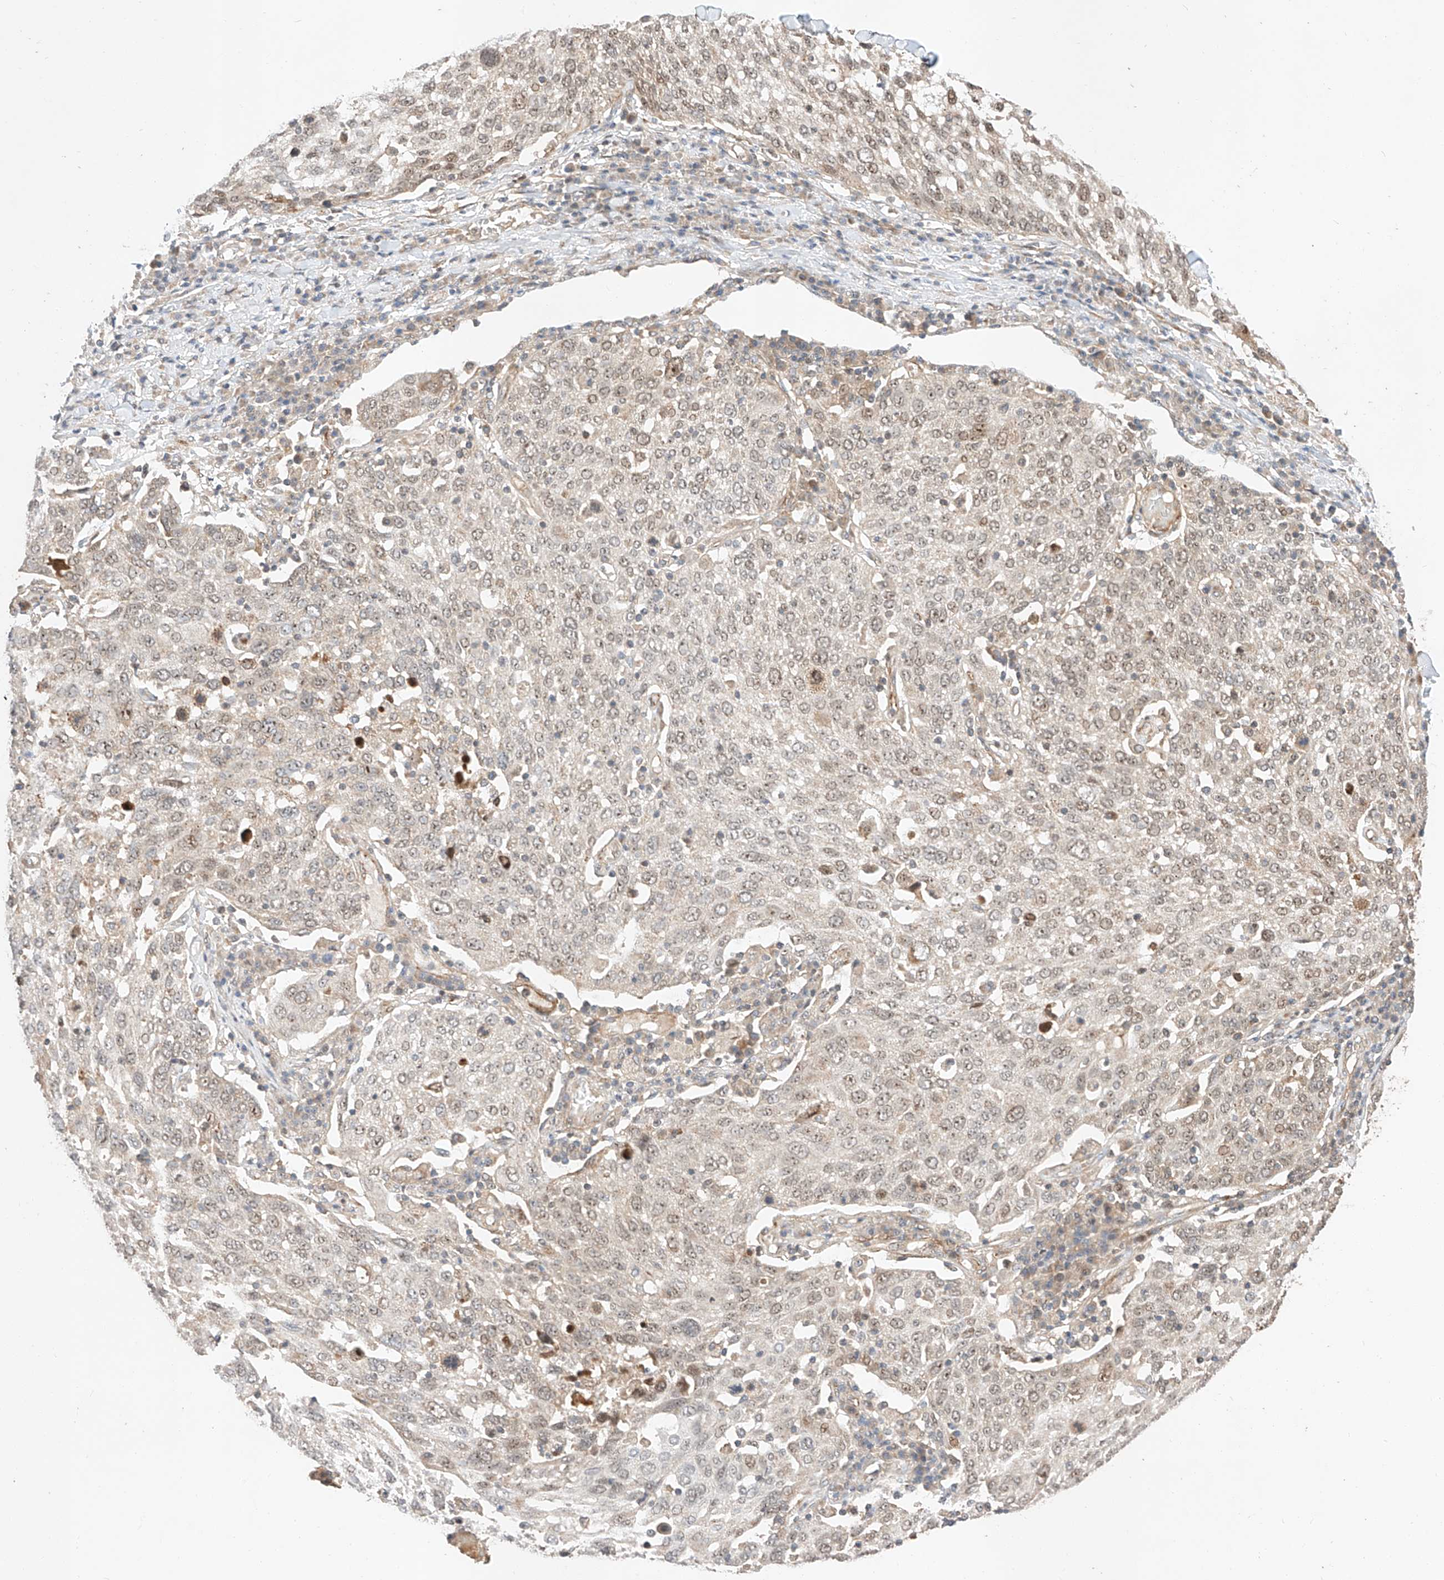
{"staining": {"intensity": "weak", "quantity": "25%-75%", "location": "nuclear"}, "tissue": "lung cancer", "cell_type": "Tumor cells", "image_type": "cancer", "snomed": [{"axis": "morphology", "description": "Squamous cell carcinoma, NOS"}, {"axis": "topography", "description": "Lung"}], "caption": "Protein staining of lung squamous cell carcinoma tissue reveals weak nuclear expression in about 25%-75% of tumor cells.", "gene": "RAB23", "patient": {"sex": "male", "age": 65}}